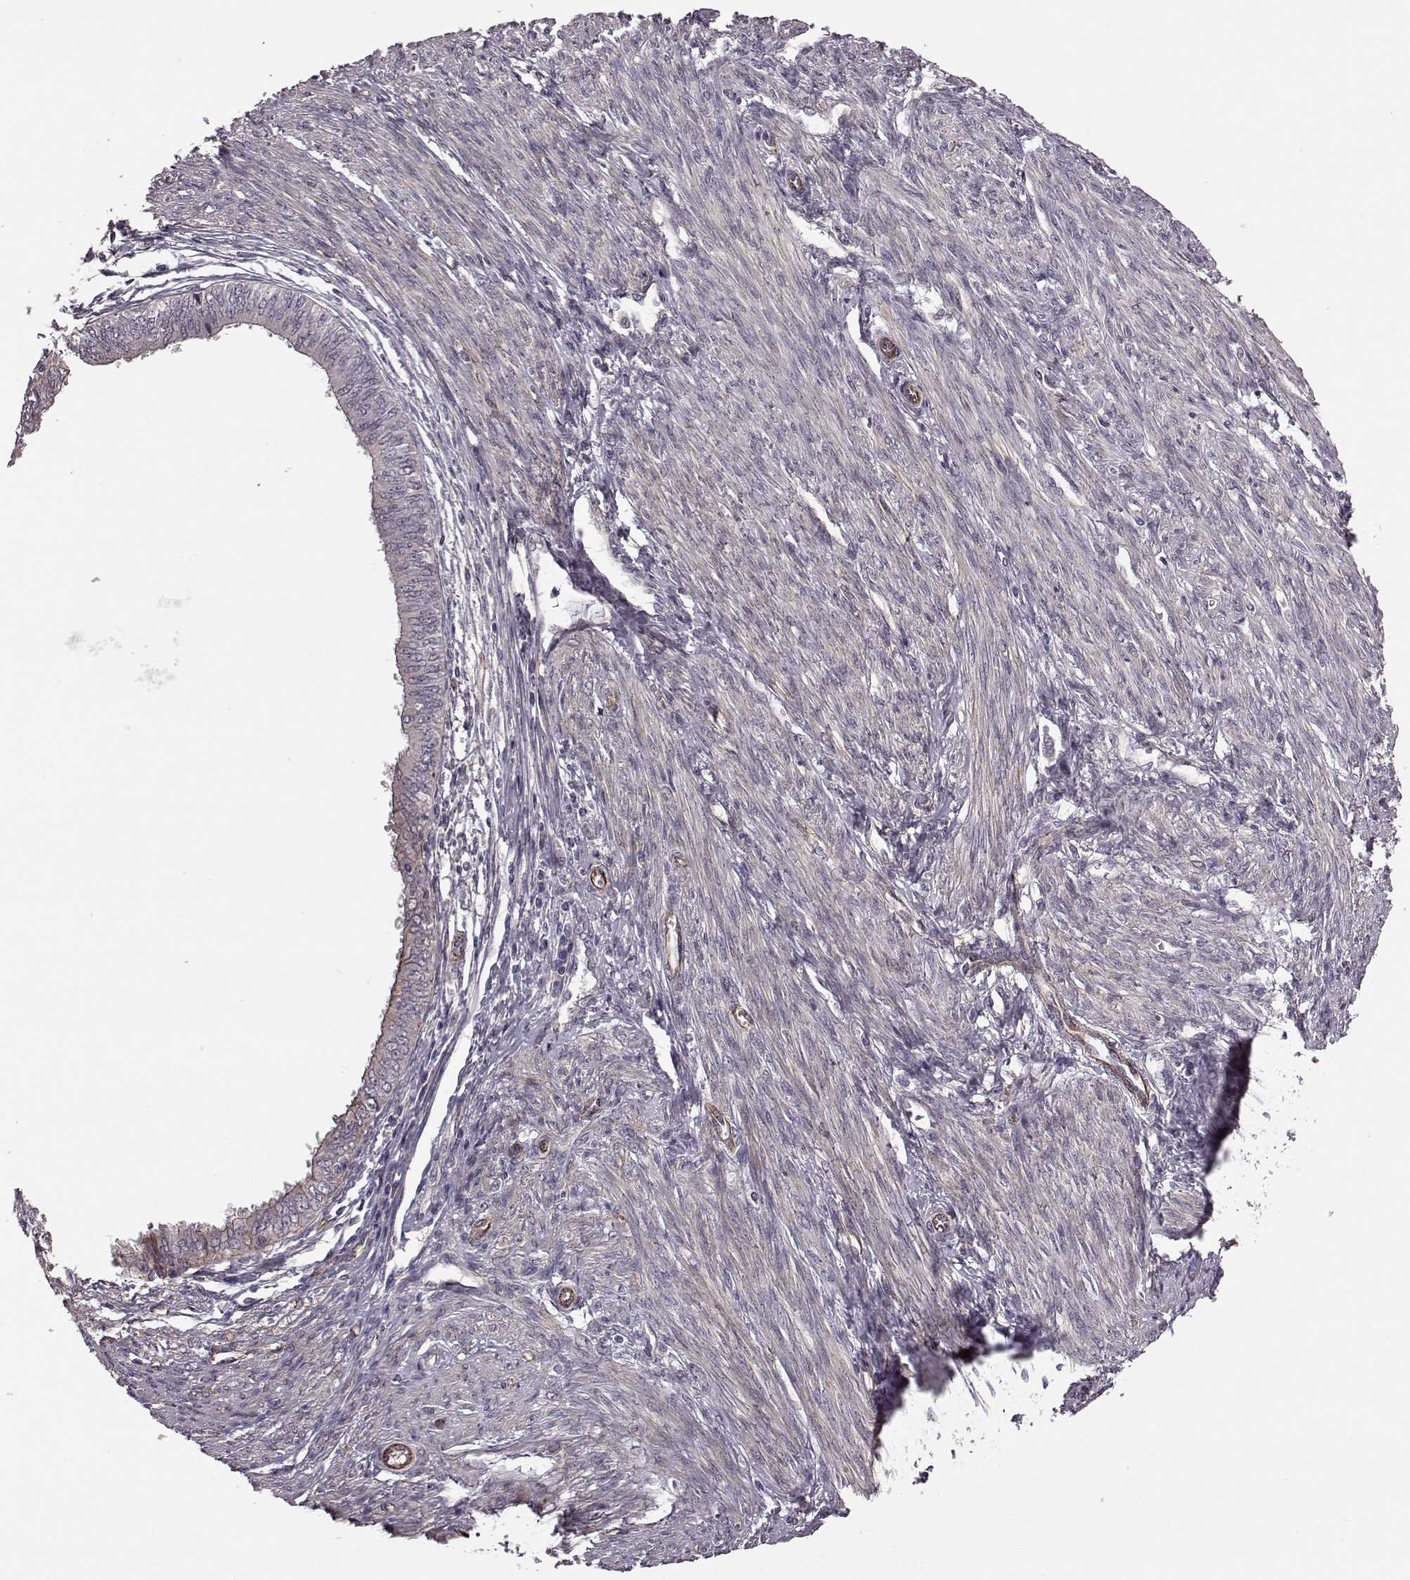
{"staining": {"intensity": "strong", "quantity": "25%-75%", "location": "cytoplasmic/membranous"}, "tissue": "endometrial cancer", "cell_type": "Tumor cells", "image_type": "cancer", "snomed": [{"axis": "morphology", "description": "Adenocarcinoma, NOS"}, {"axis": "topography", "description": "Endometrium"}], "caption": "IHC photomicrograph of neoplastic tissue: endometrial cancer stained using immunohistochemistry (IHC) reveals high levels of strong protein expression localized specifically in the cytoplasmic/membranous of tumor cells, appearing as a cytoplasmic/membranous brown color.", "gene": "SYNPO", "patient": {"sex": "female", "age": 68}}